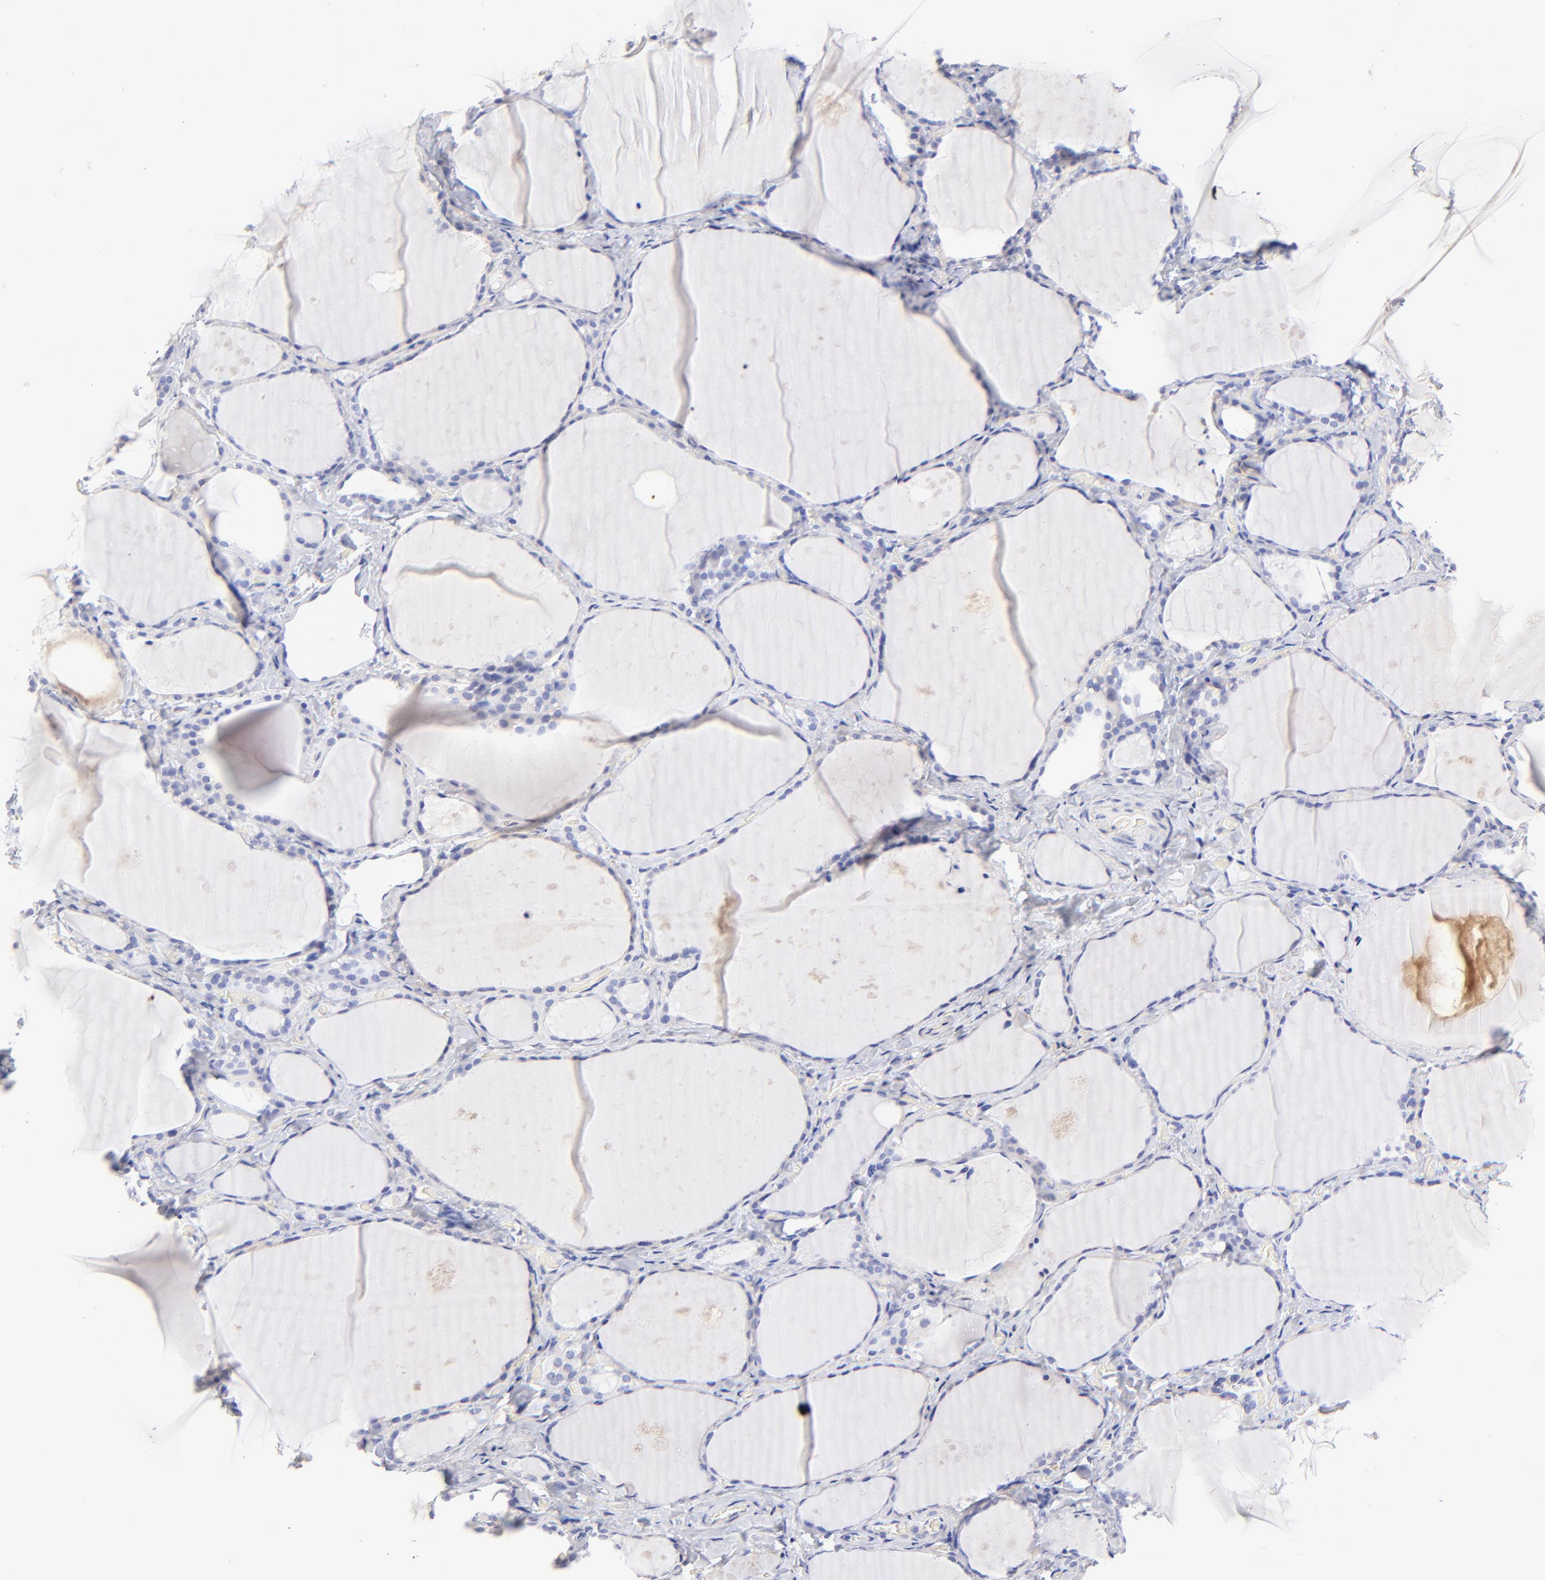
{"staining": {"intensity": "negative", "quantity": "none", "location": "none"}, "tissue": "thyroid gland", "cell_type": "Glandular cells", "image_type": "normal", "snomed": [{"axis": "morphology", "description": "Normal tissue, NOS"}, {"axis": "topography", "description": "Thyroid gland"}], "caption": "DAB immunohistochemical staining of benign thyroid gland displays no significant expression in glandular cells.", "gene": "HORMAD2", "patient": {"sex": "female", "age": 75}}